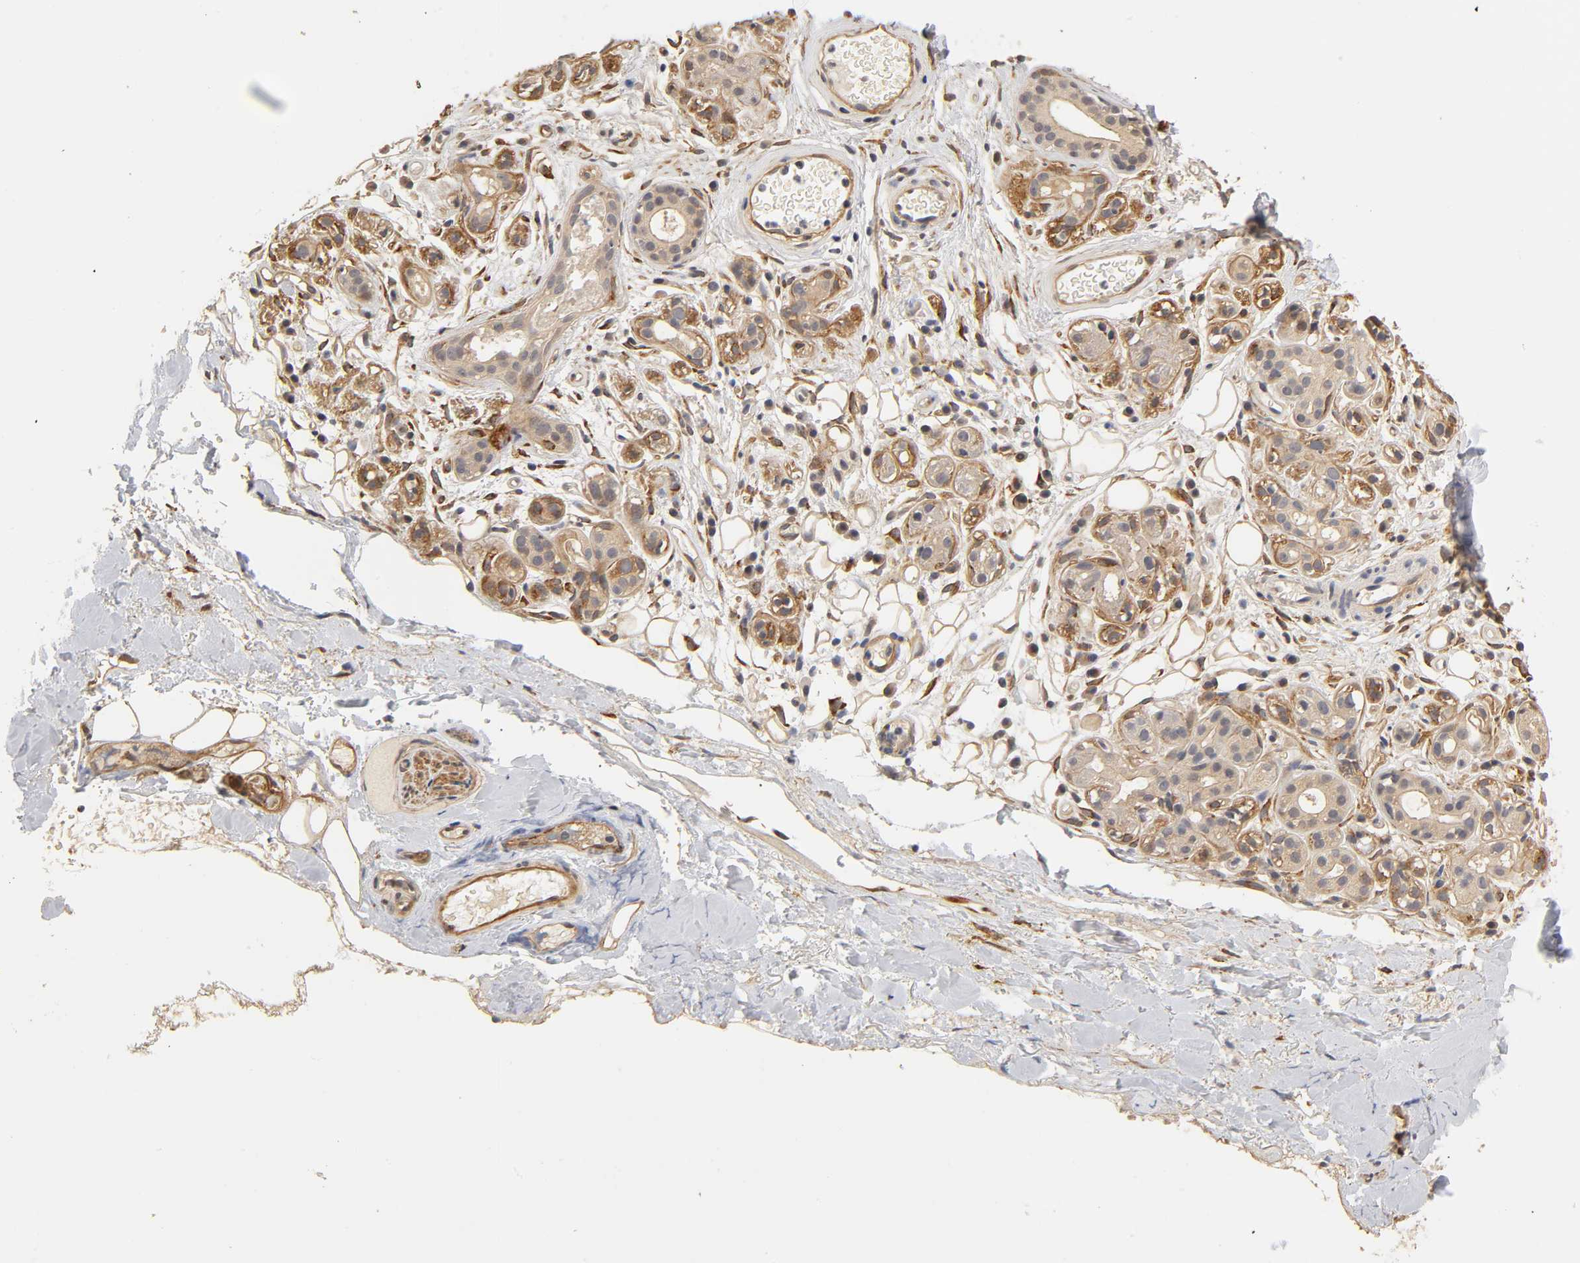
{"staining": {"intensity": "weak", "quantity": "25%-75%", "location": "cytoplasmic/membranous"}, "tissue": "salivary gland", "cell_type": "Glandular cells", "image_type": "normal", "snomed": [{"axis": "morphology", "description": "Normal tissue, NOS"}, {"axis": "topography", "description": "Salivary gland"}], "caption": "A high-resolution photomicrograph shows immunohistochemistry (IHC) staining of benign salivary gland, which exhibits weak cytoplasmic/membranous staining in about 25%-75% of glandular cells.", "gene": "LAMB1", "patient": {"sex": "male", "age": 54}}